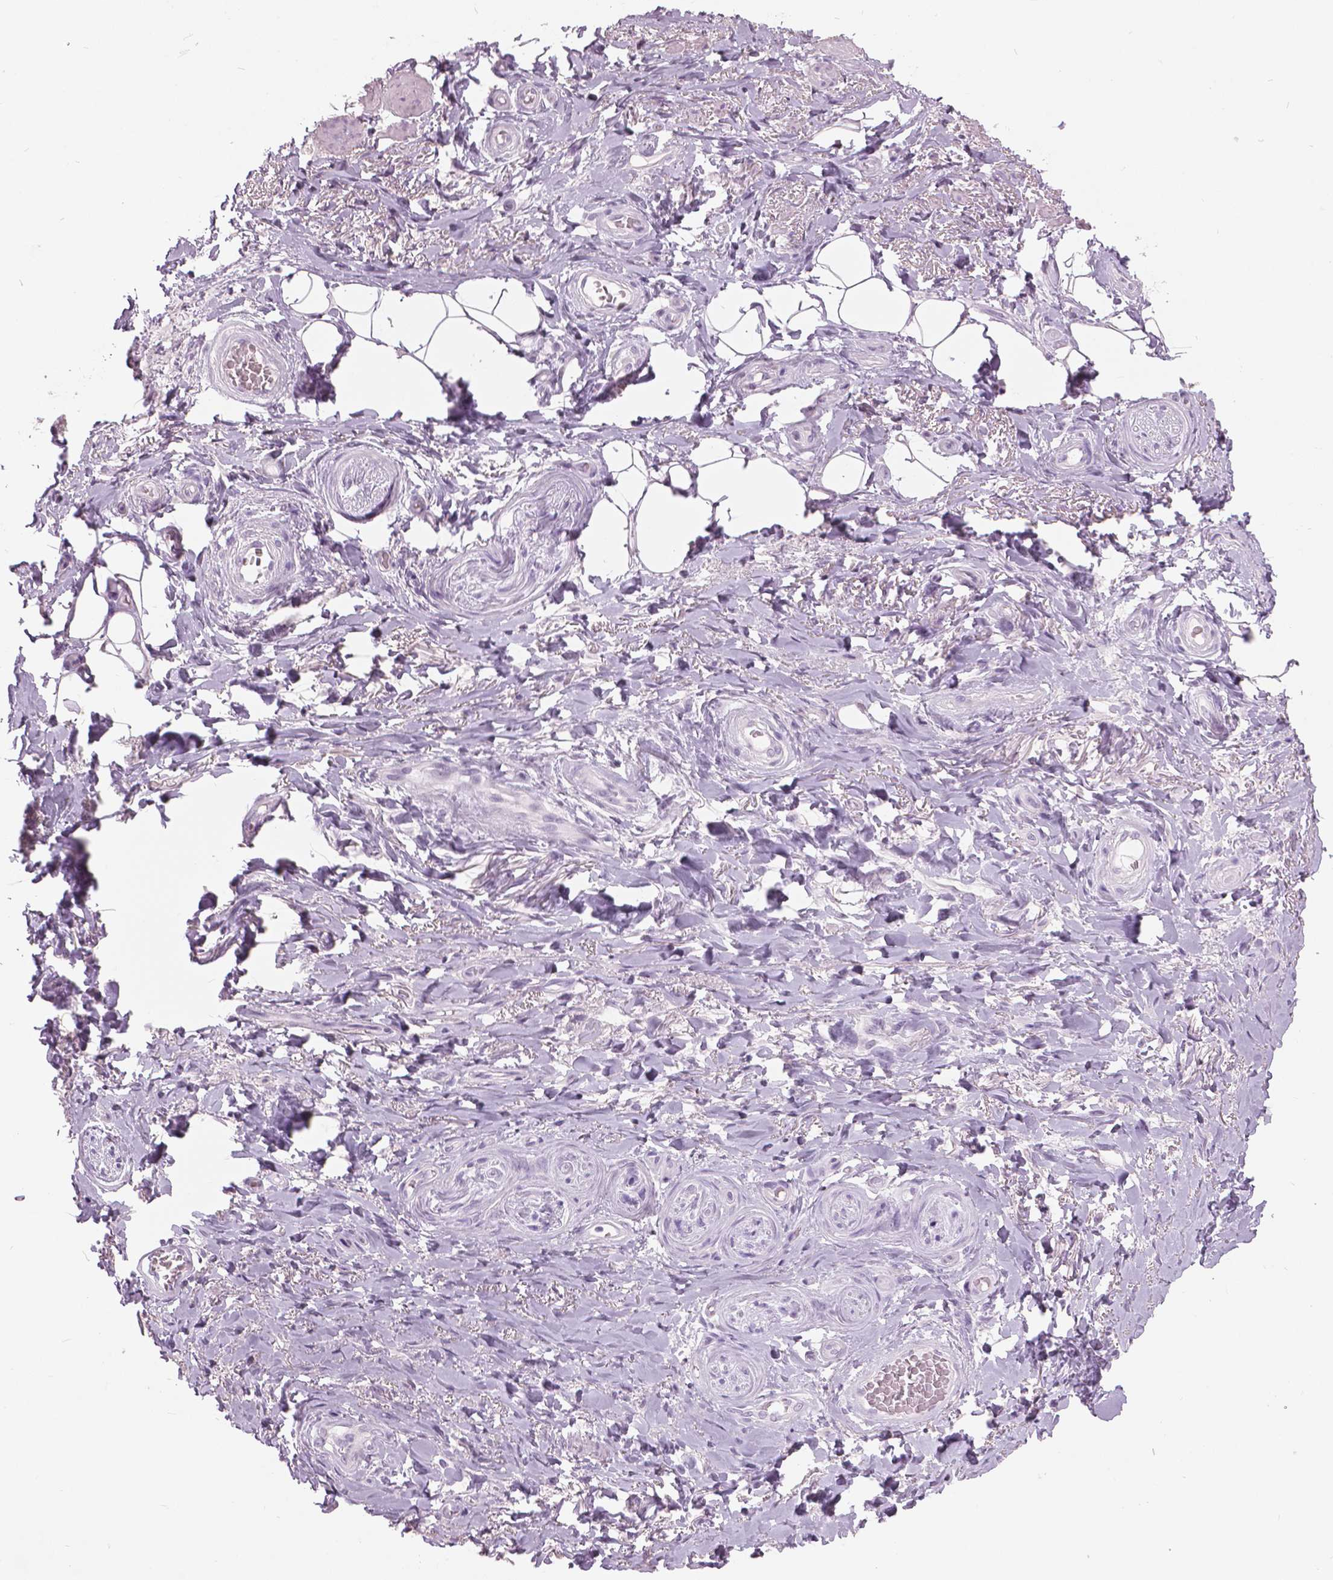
{"staining": {"intensity": "negative", "quantity": "none", "location": "none"}, "tissue": "adipose tissue", "cell_type": "Adipocytes", "image_type": "normal", "snomed": [{"axis": "morphology", "description": "Normal tissue, NOS"}, {"axis": "topography", "description": "Anal"}, {"axis": "topography", "description": "Peripheral nerve tissue"}], "caption": "DAB immunohistochemical staining of unremarkable adipose tissue exhibits no significant positivity in adipocytes. Brightfield microscopy of immunohistochemistry (IHC) stained with DAB (brown) and hematoxylin (blue), captured at high magnification.", "gene": "SFTPD", "patient": {"sex": "male", "age": 53}}